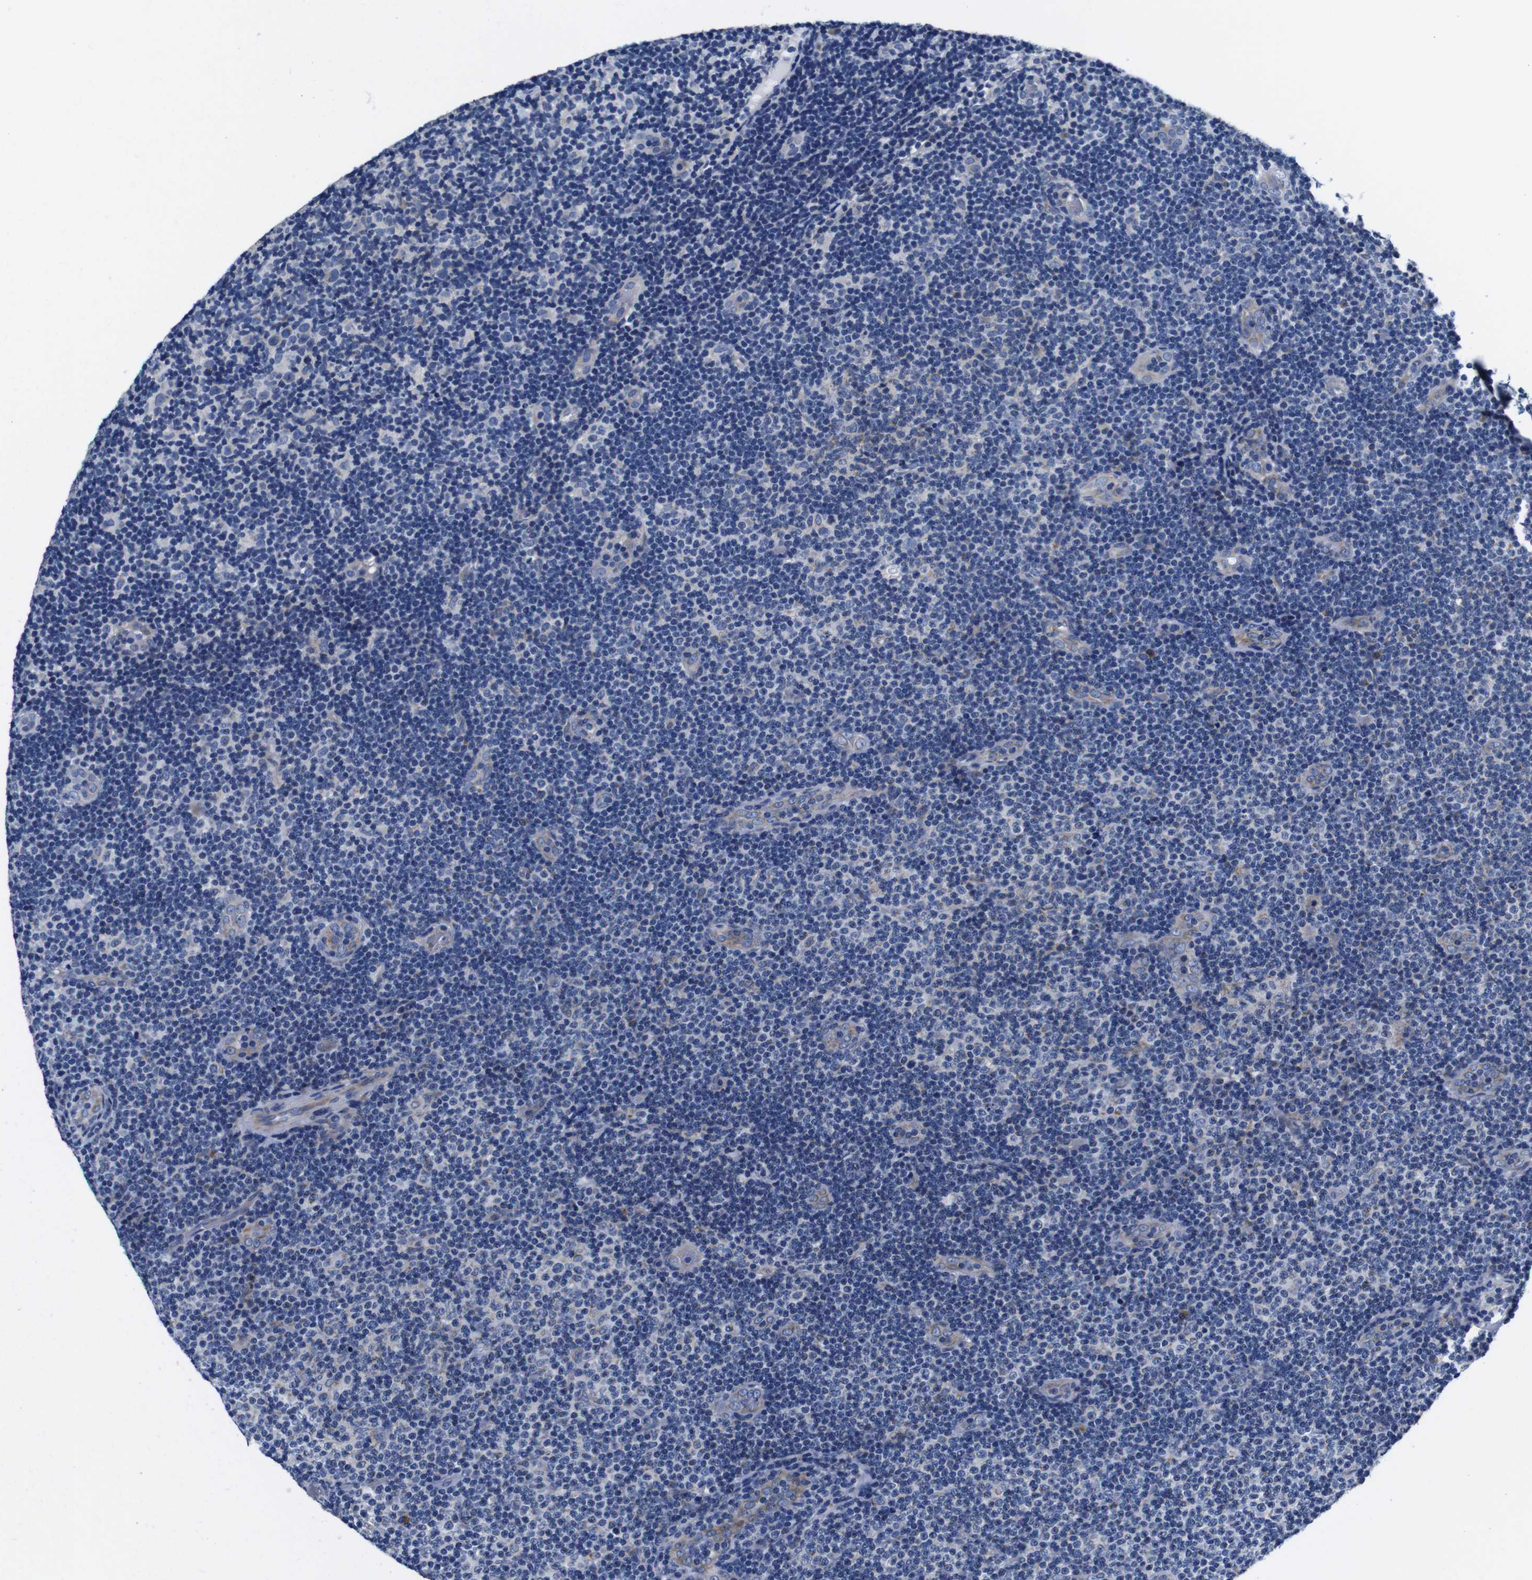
{"staining": {"intensity": "negative", "quantity": "none", "location": "none"}, "tissue": "lymphoma", "cell_type": "Tumor cells", "image_type": "cancer", "snomed": [{"axis": "morphology", "description": "Malignant lymphoma, non-Hodgkin's type, Low grade"}, {"axis": "topography", "description": "Lymph node"}], "caption": "Immunohistochemistry (IHC) histopathology image of neoplastic tissue: human lymphoma stained with DAB (3,3'-diaminobenzidine) demonstrates no significant protein positivity in tumor cells. (DAB (3,3'-diaminobenzidine) IHC, high magnification).", "gene": "SNX19", "patient": {"sex": "male", "age": 83}}